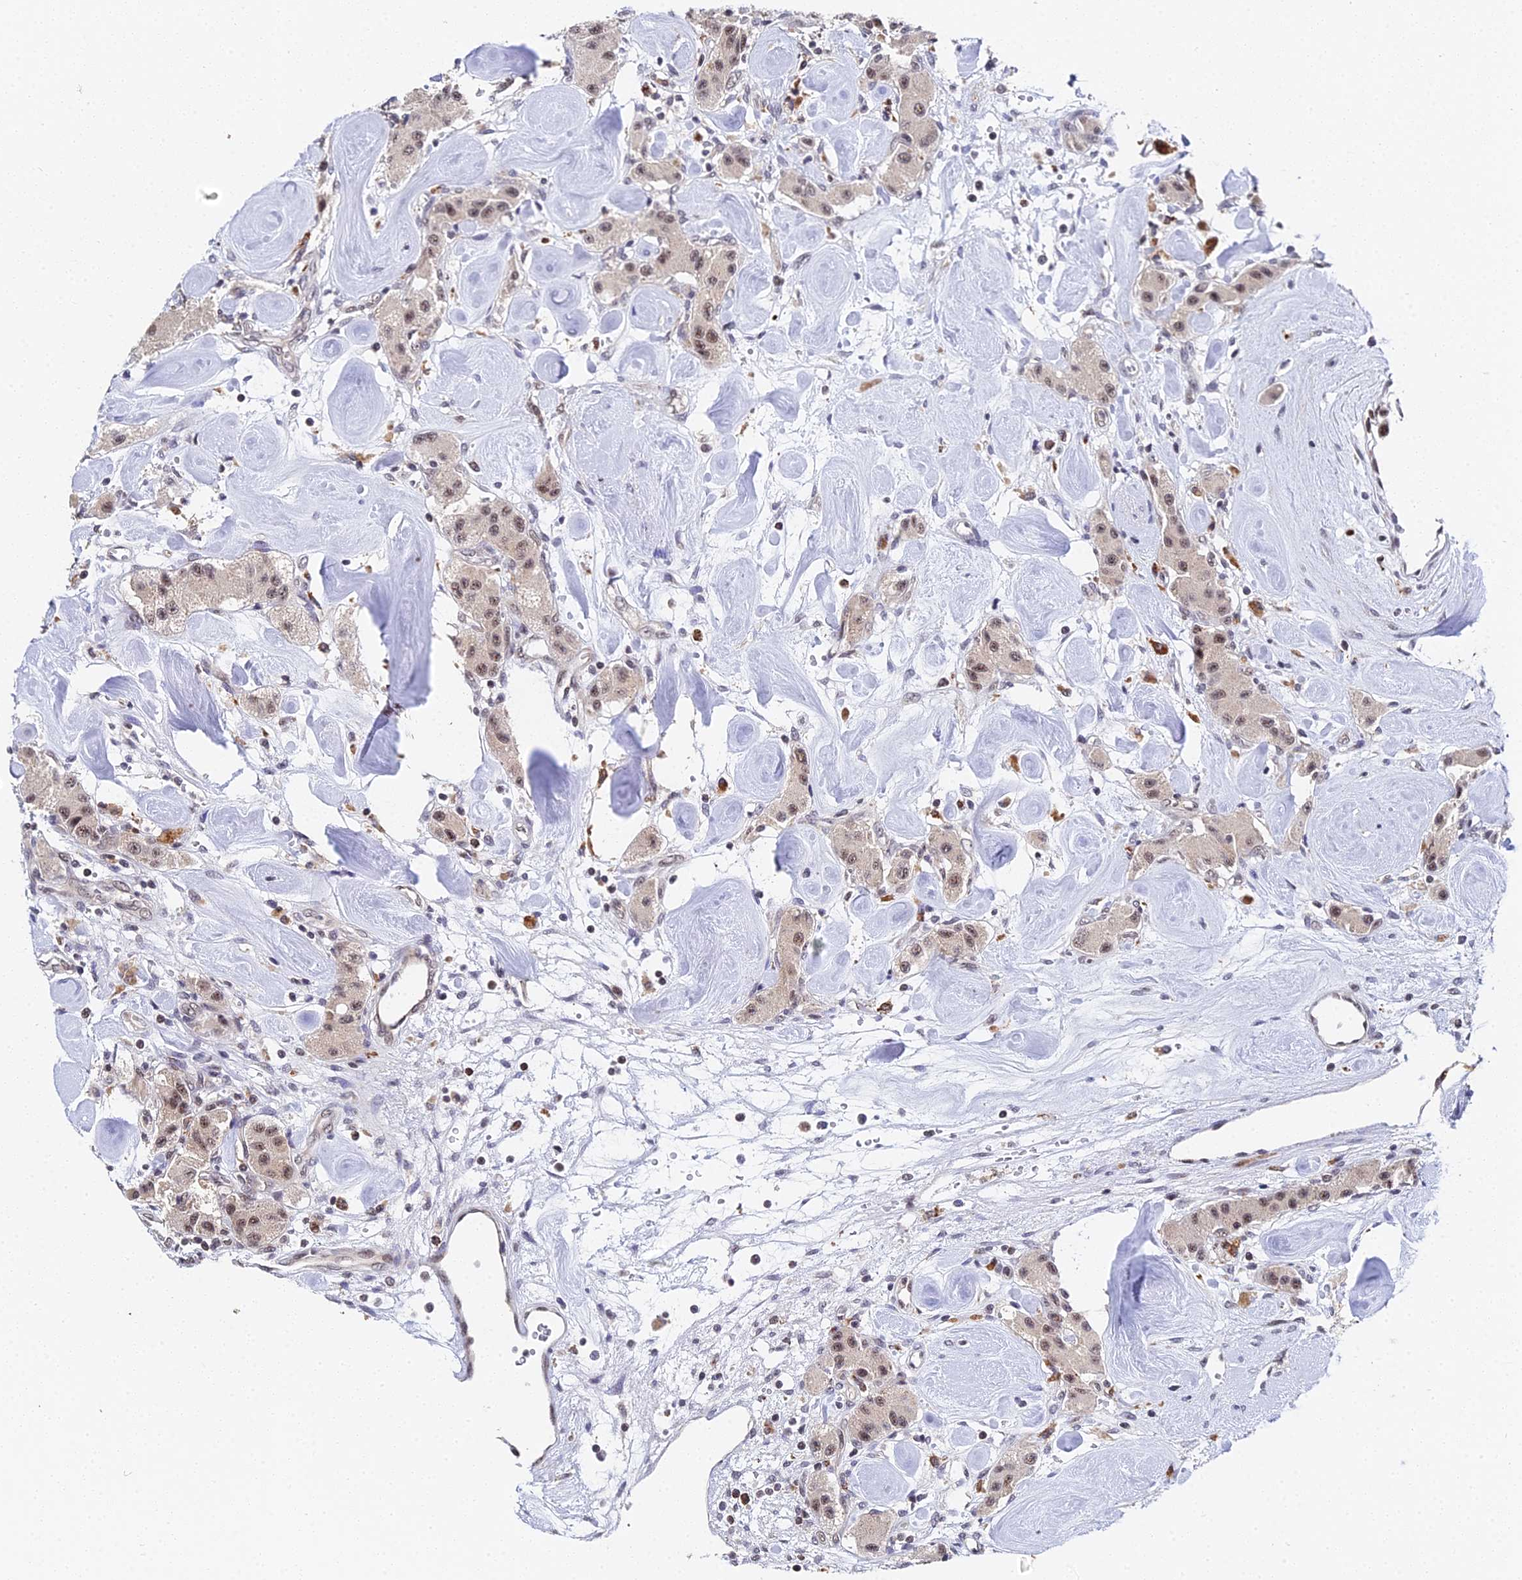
{"staining": {"intensity": "moderate", "quantity": ">75%", "location": "nuclear"}, "tissue": "carcinoid", "cell_type": "Tumor cells", "image_type": "cancer", "snomed": [{"axis": "morphology", "description": "Carcinoid, malignant, NOS"}, {"axis": "topography", "description": "Pancreas"}], "caption": "Carcinoid tissue demonstrates moderate nuclear positivity in about >75% of tumor cells, visualized by immunohistochemistry. (DAB IHC, brown staining for protein, blue staining for nuclei).", "gene": "MAGOHB", "patient": {"sex": "male", "age": 41}}